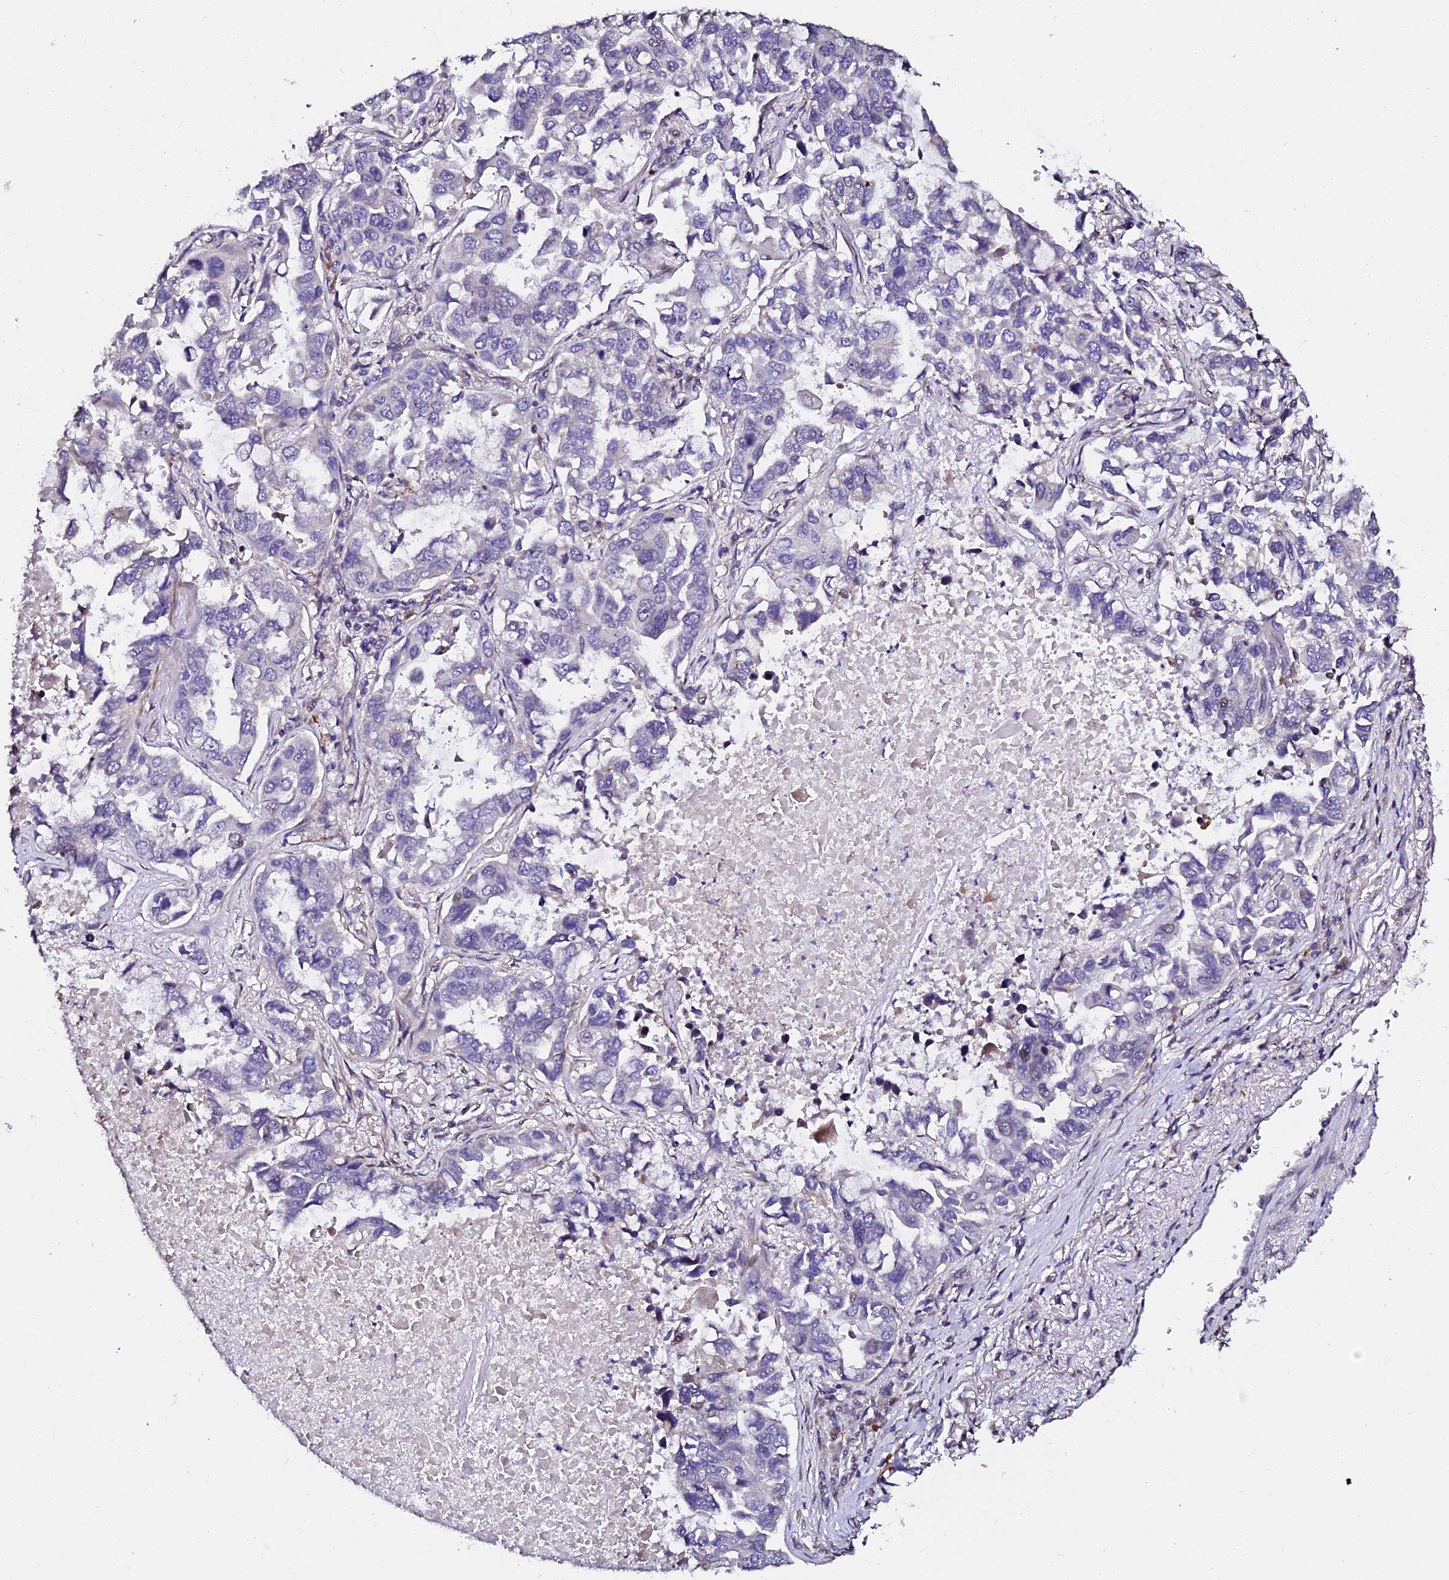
{"staining": {"intensity": "negative", "quantity": "none", "location": "none"}, "tissue": "lung cancer", "cell_type": "Tumor cells", "image_type": "cancer", "snomed": [{"axis": "morphology", "description": "Adenocarcinoma, NOS"}, {"axis": "topography", "description": "Lung"}], "caption": "Immunohistochemistry (IHC) photomicrograph of human lung cancer (adenocarcinoma) stained for a protein (brown), which exhibits no expression in tumor cells. The staining is performed using DAB brown chromogen with nuclei counter-stained in using hematoxylin.", "gene": "GPN3", "patient": {"sex": "male", "age": 64}}